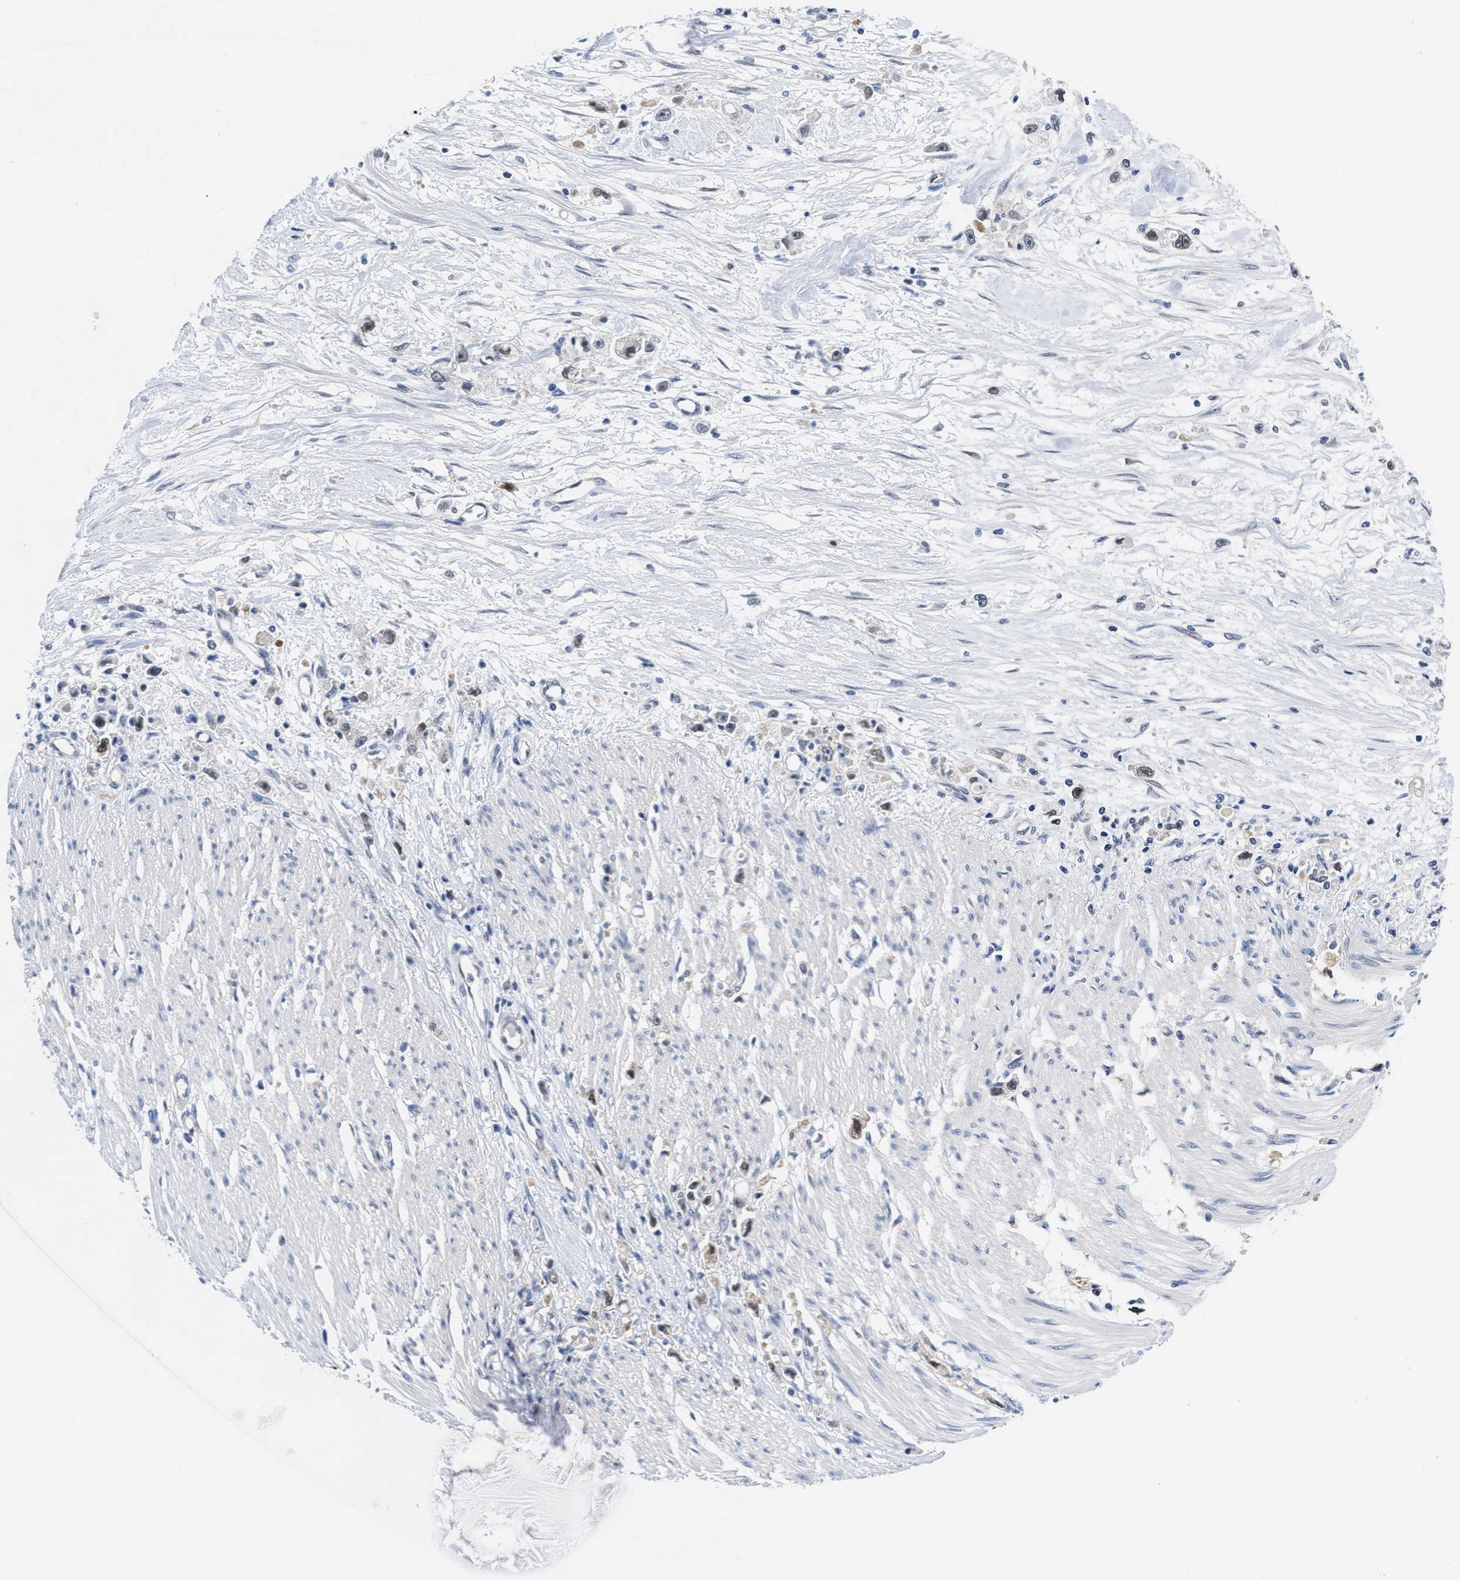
{"staining": {"intensity": "weak", "quantity": "25%-75%", "location": "nuclear"}, "tissue": "stomach cancer", "cell_type": "Tumor cells", "image_type": "cancer", "snomed": [{"axis": "morphology", "description": "Adenocarcinoma, NOS"}, {"axis": "topography", "description": "Stomach"}], "caption": "Approximately 25%-75% of tumor cells in human stomach cancer (adenocarcinoma) show weak nuclear protein expression as visualized by brown immunohistochemical staining.", "gene": "ACLY", "patient": {"sex": "female", "age": 59}}